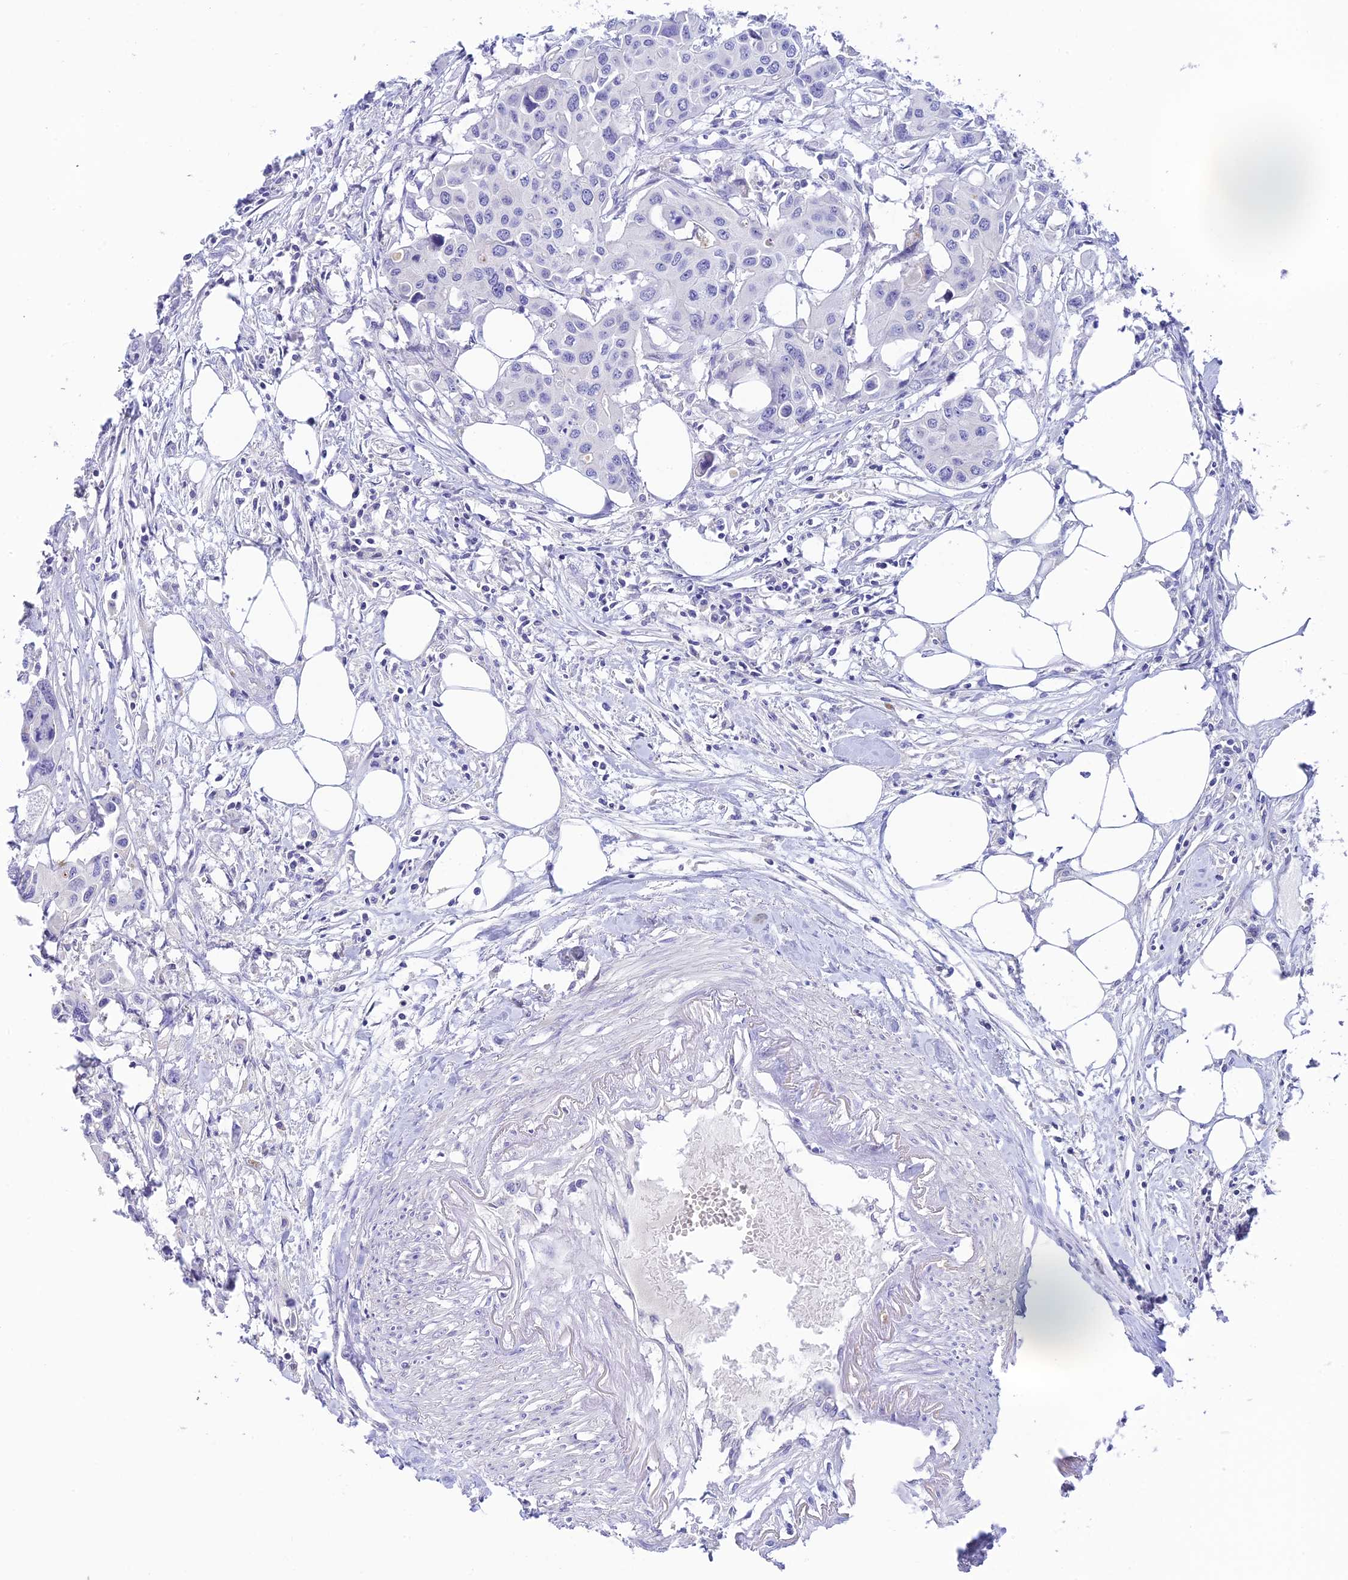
{"staining": {"intensity": "negative", "quantity": "none", "location": "none"}, "tissue": "colorectal cancer", "cell_type": "Tumor cells", "image_type": "cancer", "snomed": [{"axis": "morphology", "description": "Adenocarcinoma, NOS"}, {"axis": "topography", "description": "Colon"}], "caption": "Protein analysis of adenocarcinoma (colorectal) shows no significant expression in tumor cells.", "gene": "C12orf29", "patient": {"sex": "male", "age": 77}}